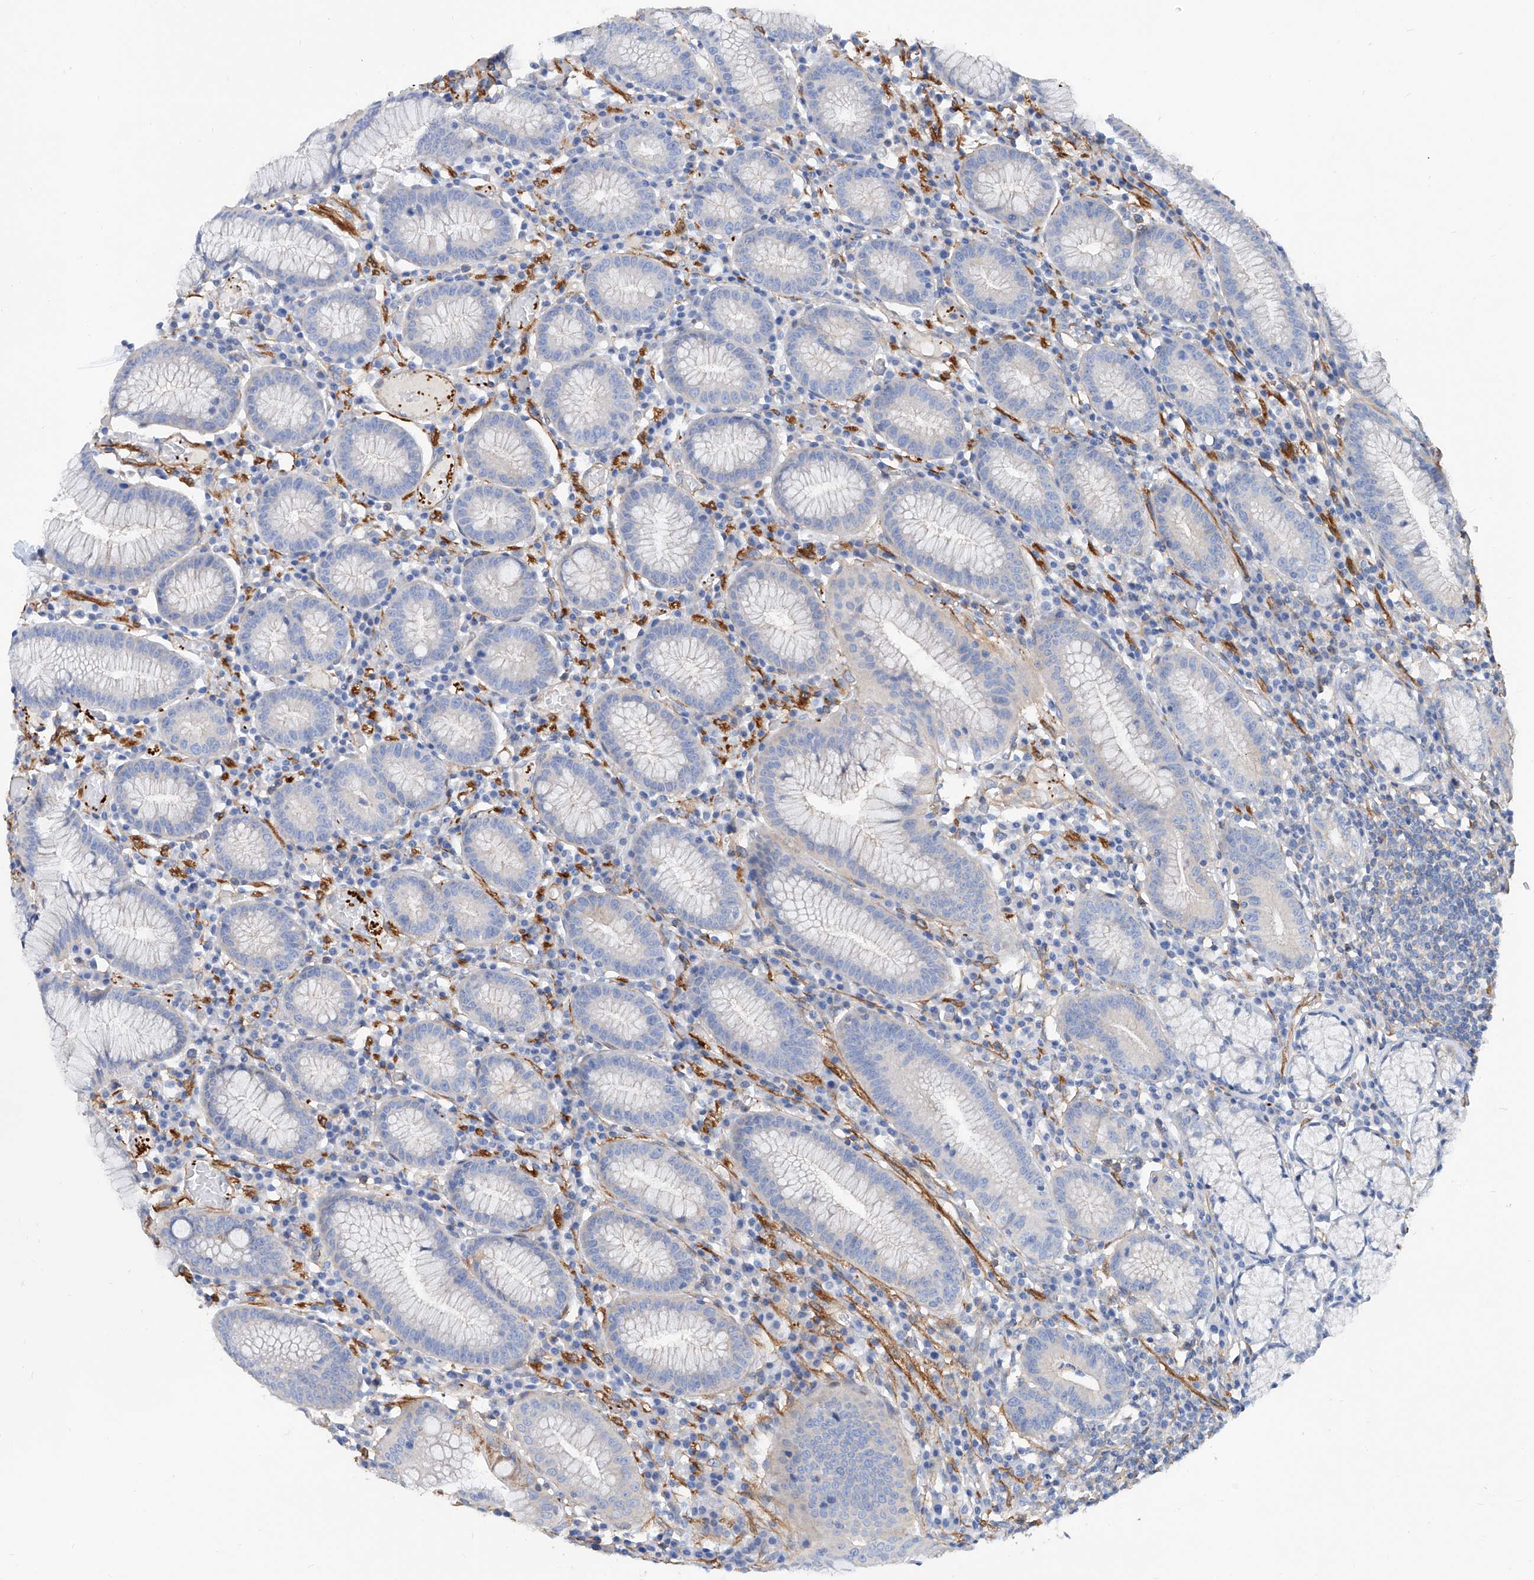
{"staining": {"intensity": "moderate", "quantity": "<25%", "location": "cytoplasmic/membranous"}, "tissue": "stomach", "cell_type": "Glandular cells", "image_type": "normal", "snomed": [{"axis": "morphology", "description": "Normal tissue, NOS"}, {"axis": "topography", "description": "Stomach"}], "caption": "Unremarkable stomach demonstrates moderate cytoplasmic/membranous staining in approximately <25% of glandular cells.", "gene": "TAS2R60", "patient": {"sex": "male", "age": 55}}